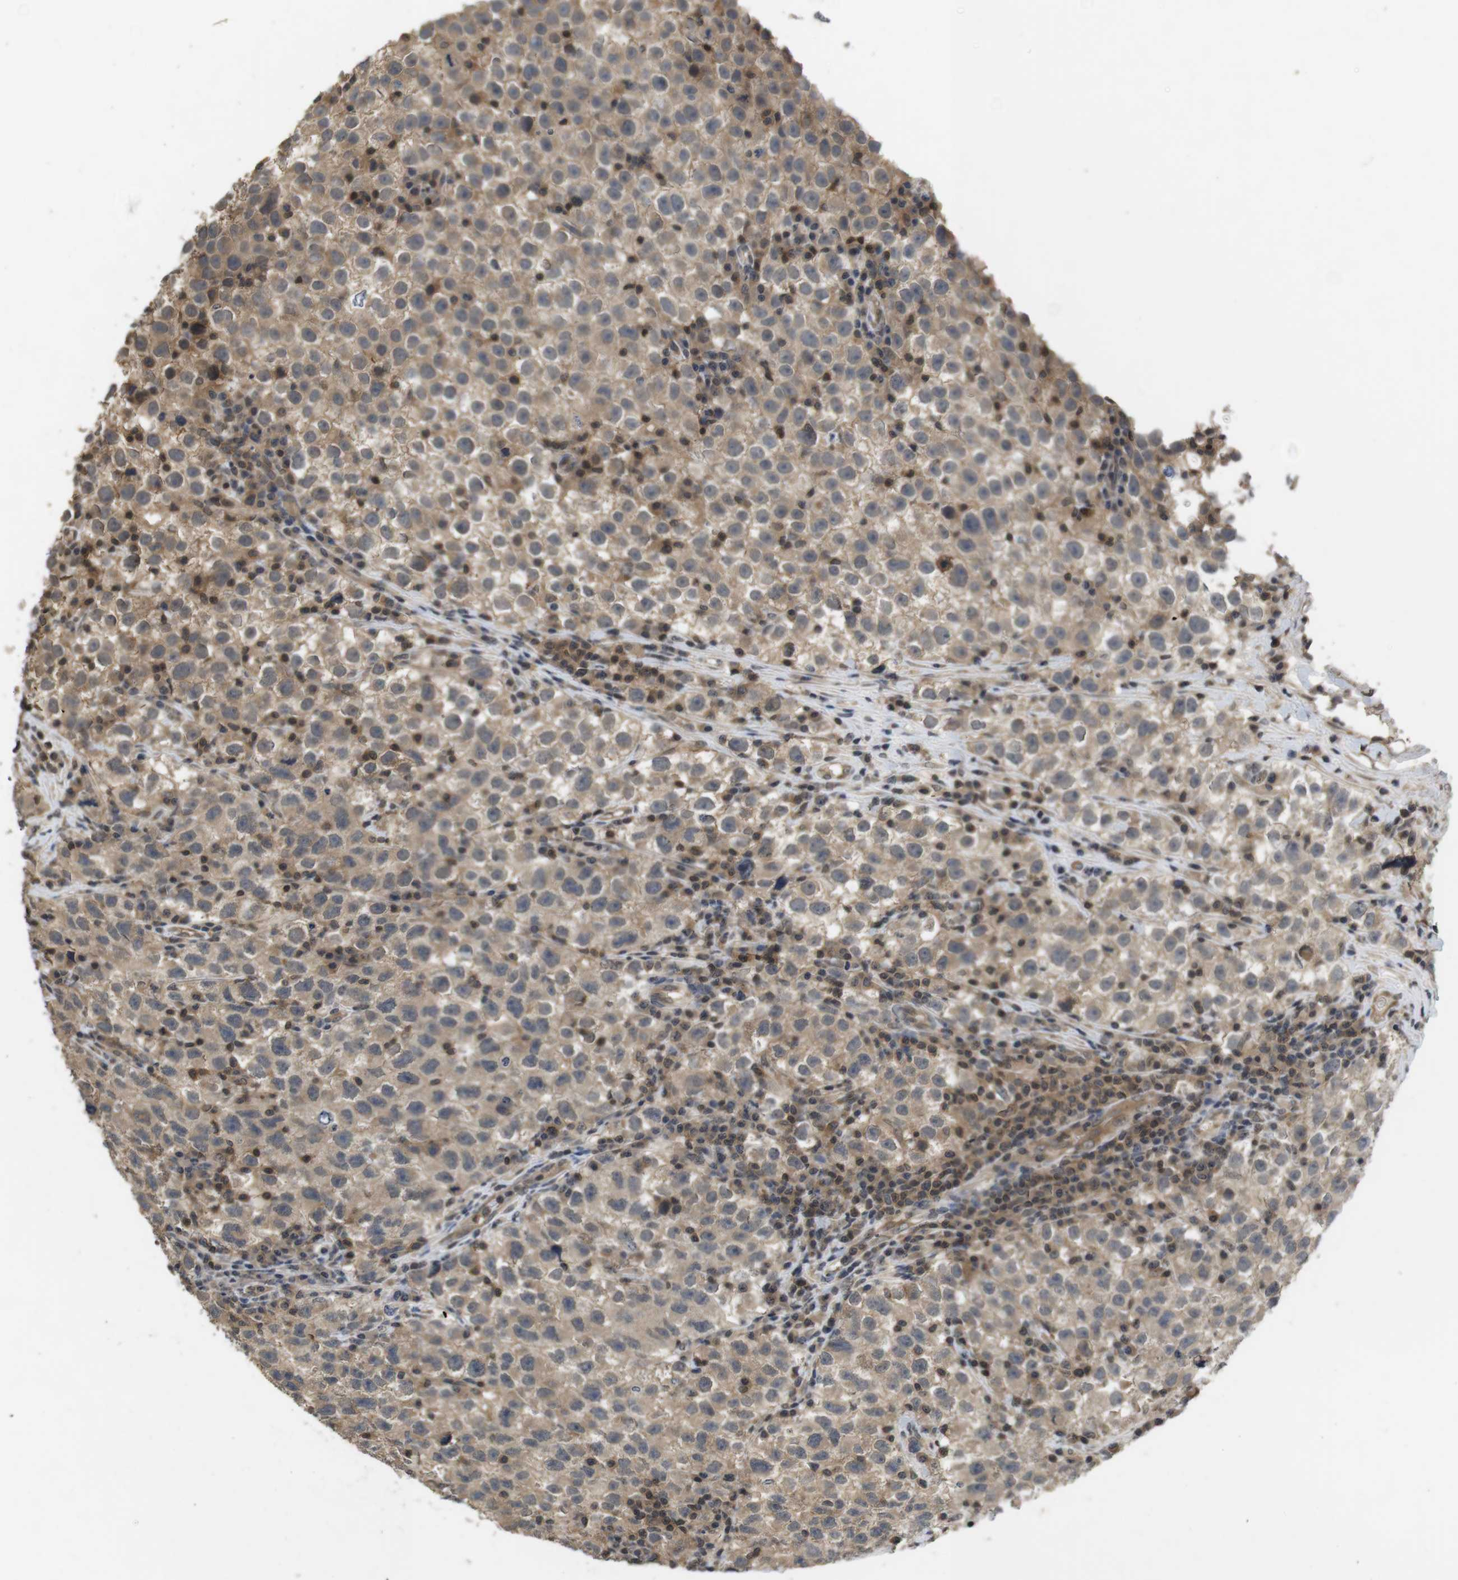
{"staining": {"intensity": "moderate", "quantity": ">75%", "location": "cytoplasmic/membranous"}, "tissue": "testis cancer", "cell_type": "Tumor cells", "image_type": "cancer", "snomed": [{"axis": "morphology", "description": "Seminoma, NOS"}, {"axis": "topography", "description": "Testis"}], "caption": "Immunohistochemical staining of human testis seminoma shows medium levels of moderate cytoplasmic/membranous positivity in approximately >75% of tumor cells.", "gene": "FADD", "patient": {"sex": "male", "age": 22}}